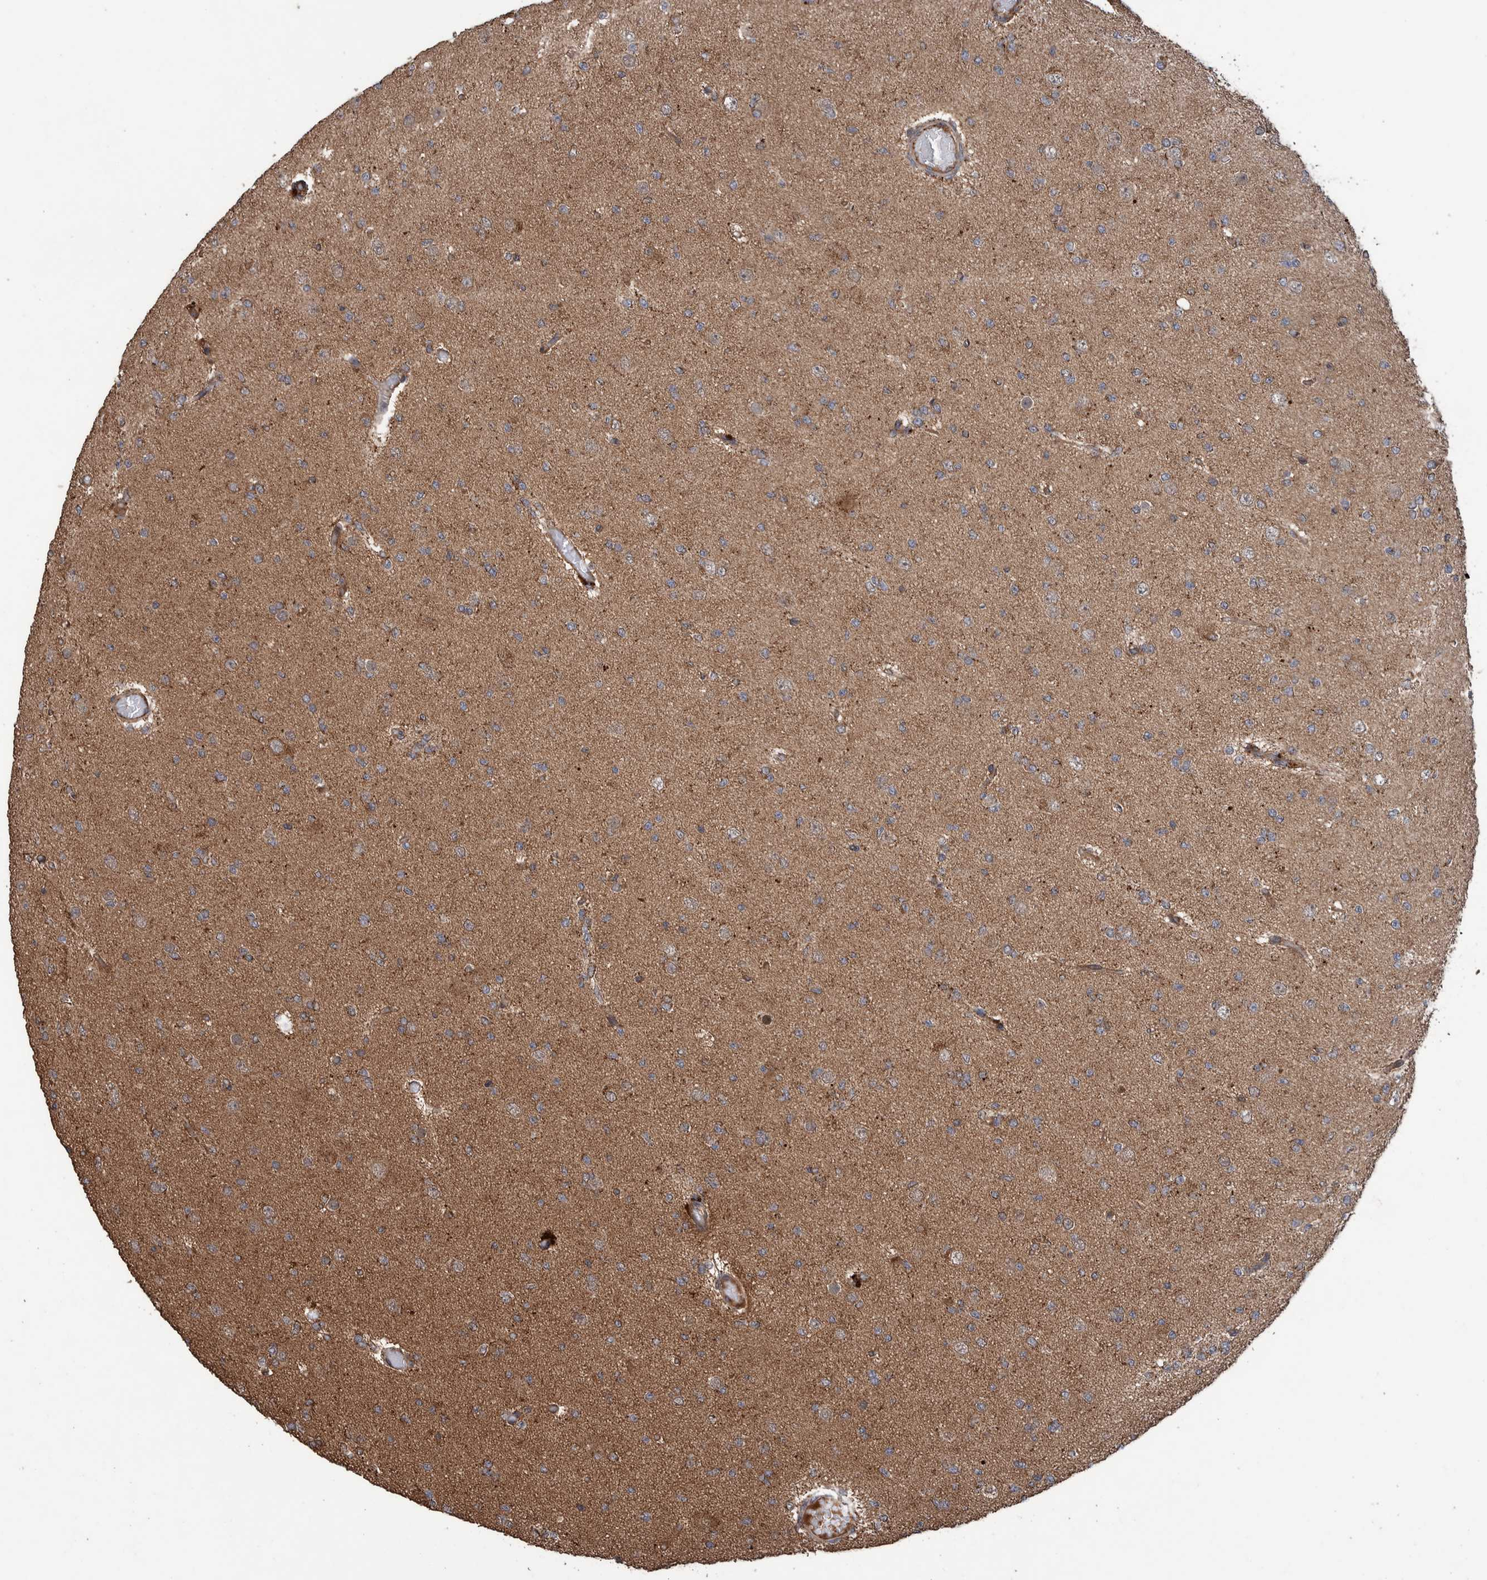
{"staining": {"intensity": "weak", "quantity": "<25%", "location": "cytoplasmic/membranous"}, "tissue": "glioma", "cell_type": "Tumor cells", "image_type": "cancer", "snomed": [{"axis": "morphology", "description": "Glioma, malignant, Low grade"}, {"axis": "topography", "description": "Brain"}], "caption": "Photomicrograph shows no protein positivity in tumor cells of low-grade glioma (malignant) tissue. (Brightfield microscopy of DAB IHC at high magnification).", "gene": "TRIM16", "patient": {"sex": "female", "age": 22}}